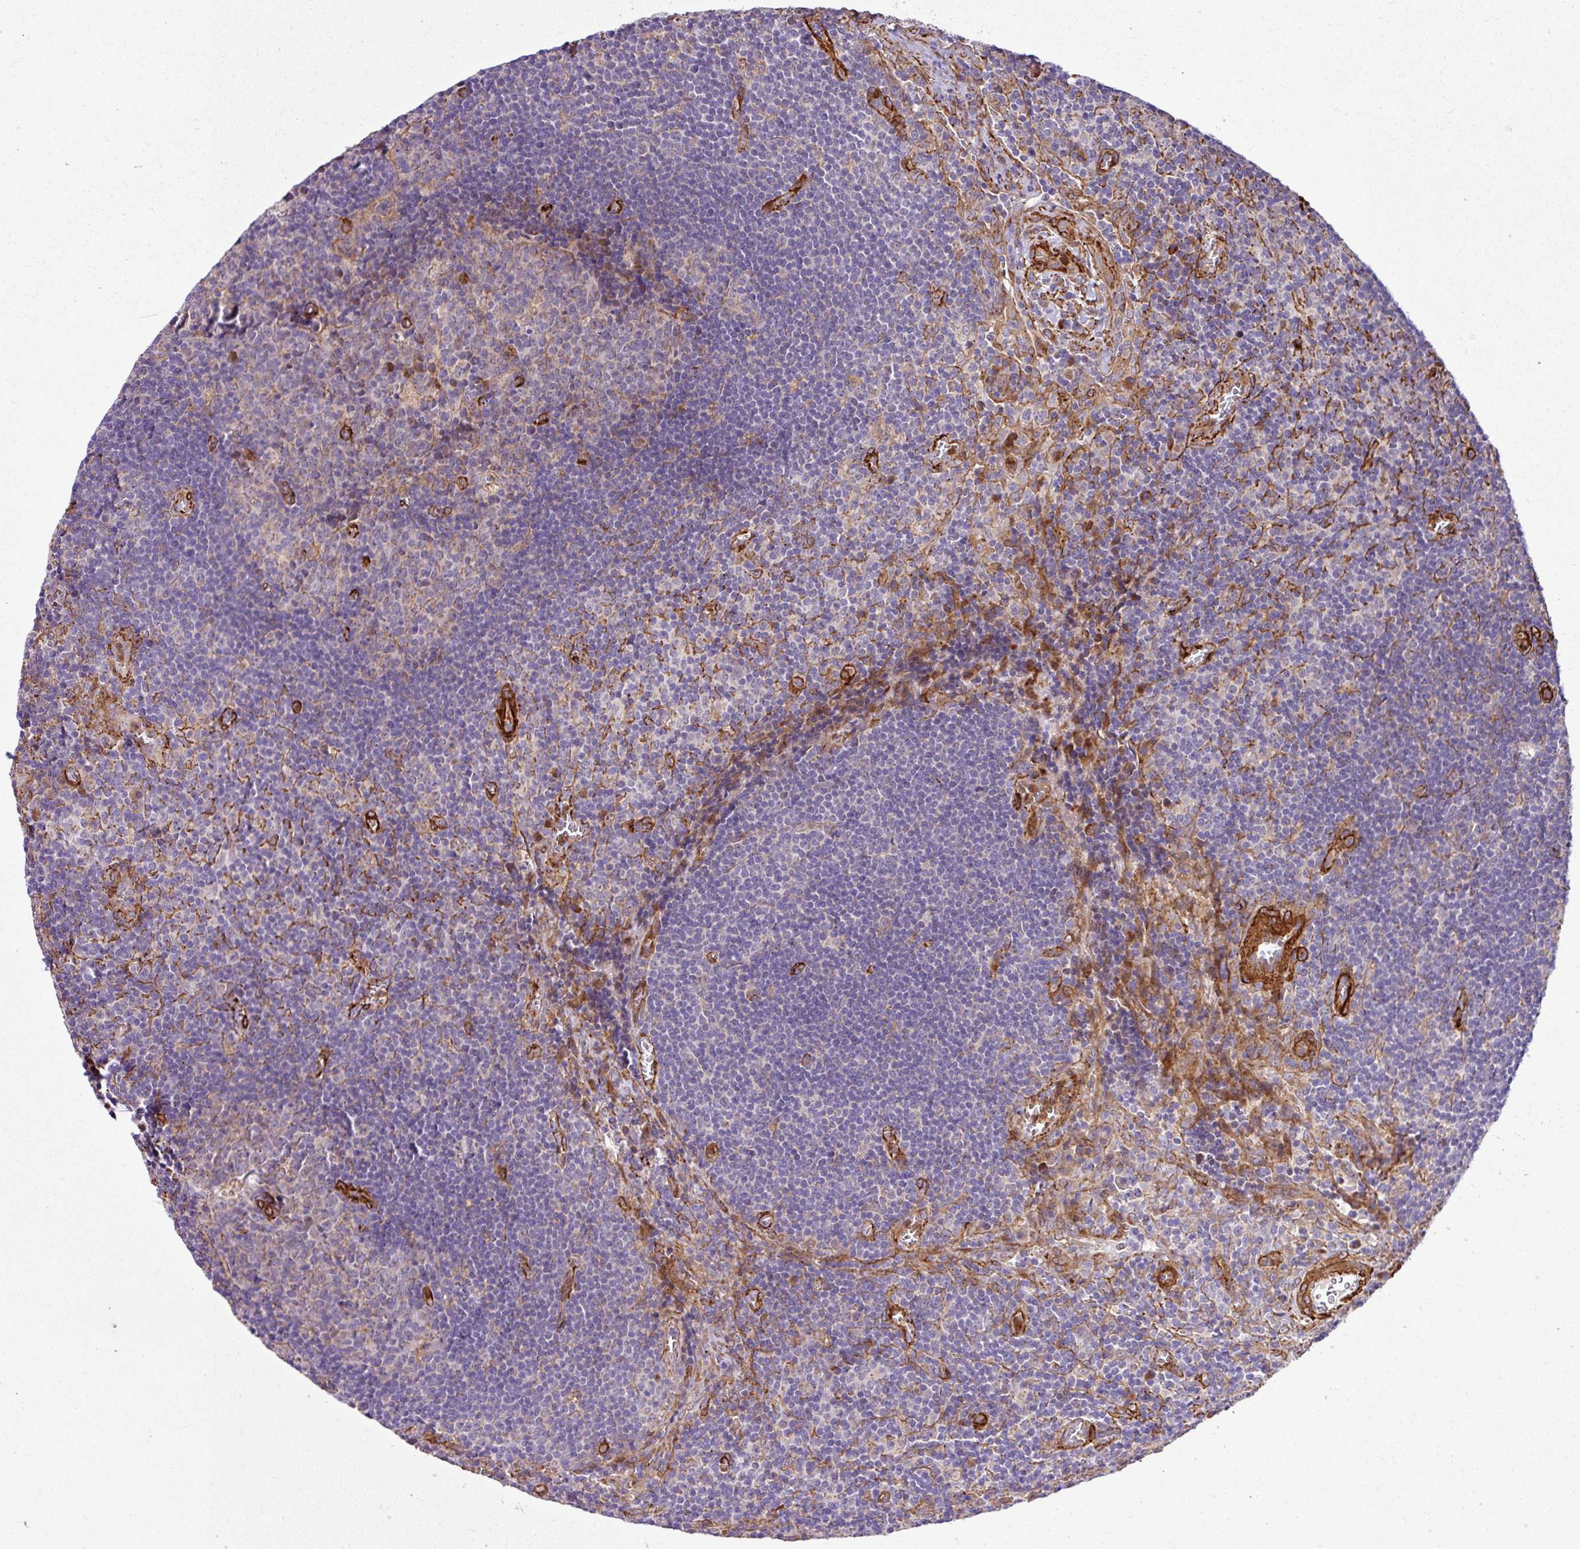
{"staining": {"intensity": "weak", "quantity": "<25%", "location": "cytoplasmic/membranous"}, "tissue": "lymph node", "cell_type": "Germinal center cells", "image_type": "normal", "snomed": [{"axis": "morphology", "description": "Normal tissue, NOS"}, {"axis": "topography", "description": "Lymph node"}], "caption": "Protein analysis of unremarkable lymph node displays no significant staining in germinal center cells.", "gene": "FAM47E", "patient": {"sex": "male", "age": 50}}